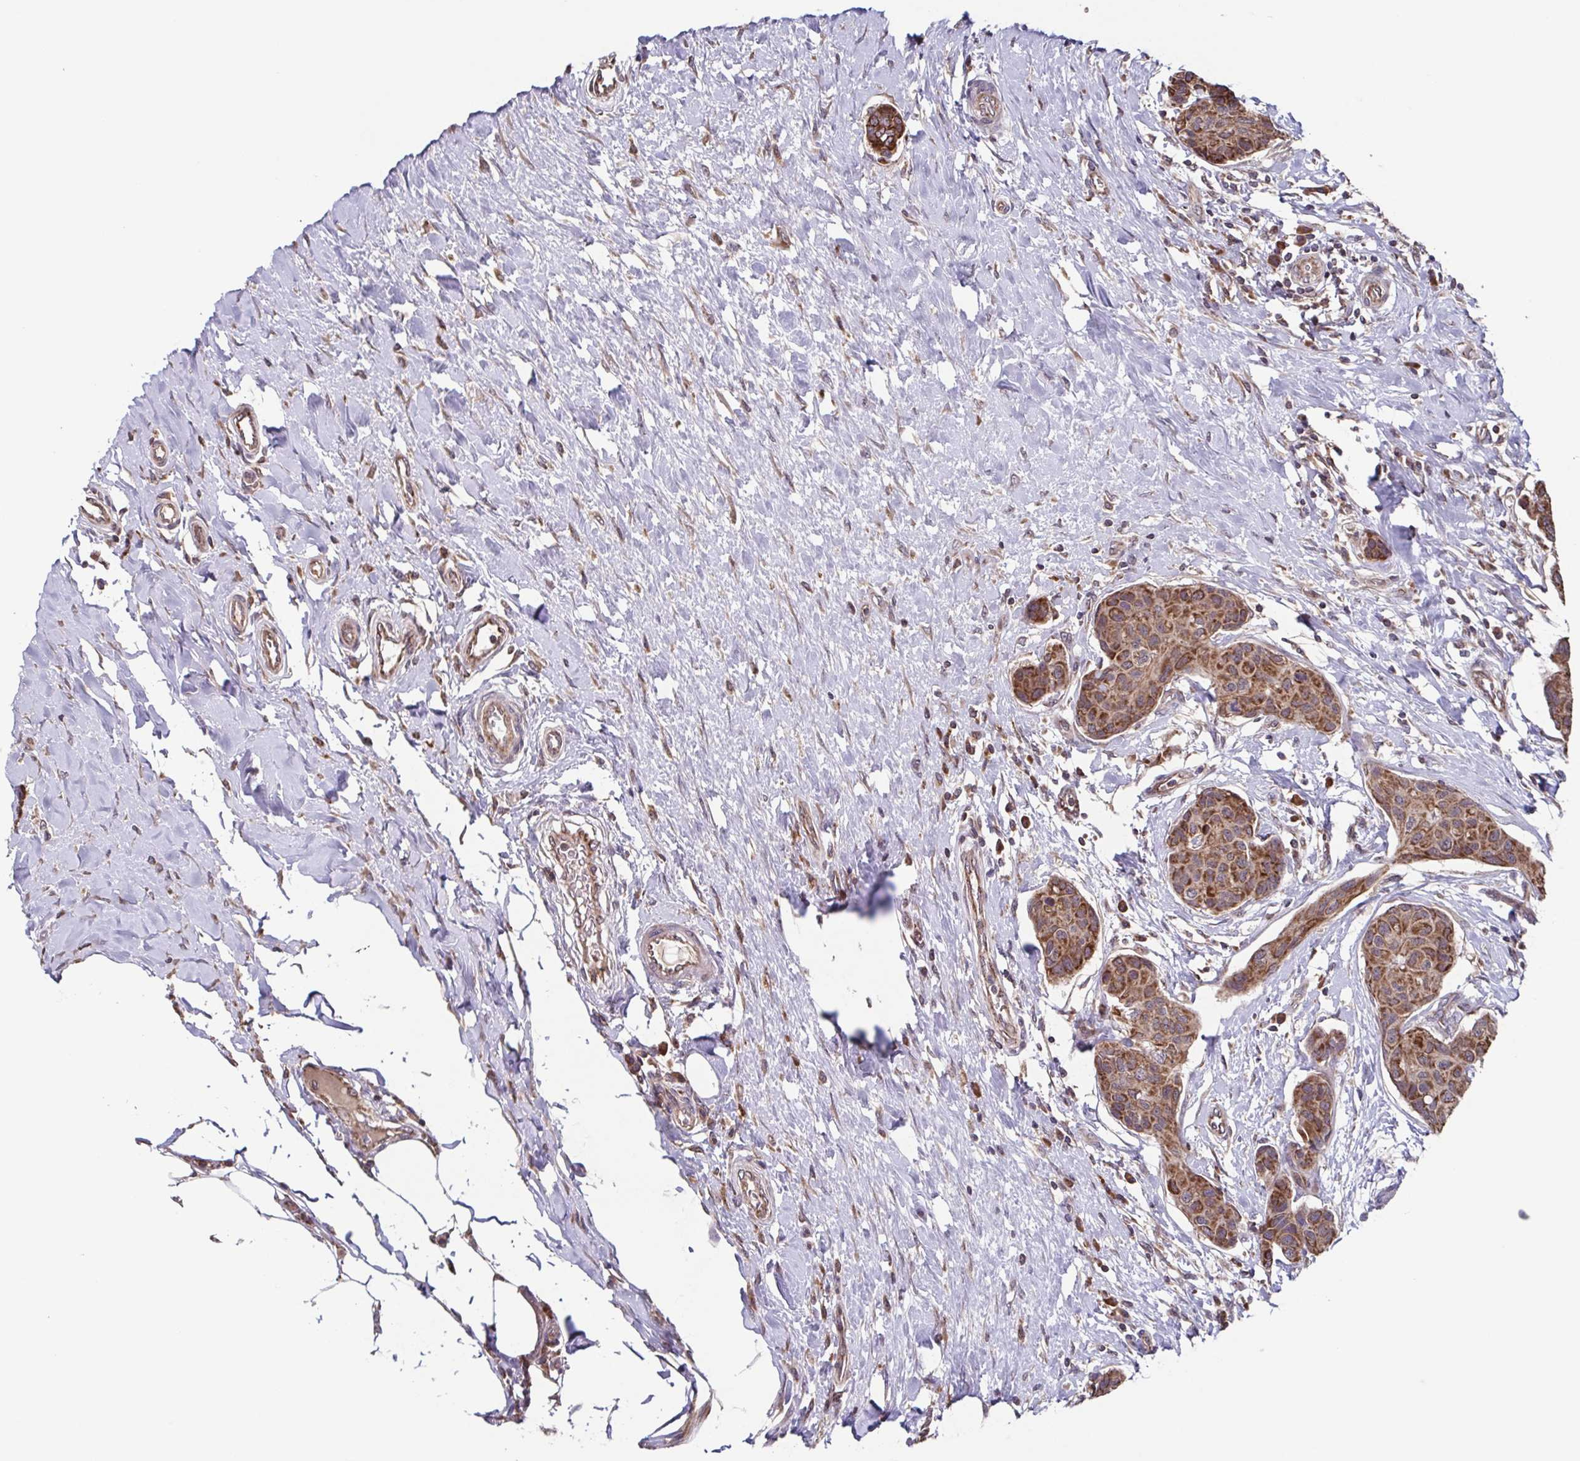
{"staining": {"intensity": "strong", "quantity": ">75%", "location": "cytoplasmic/membranous"}, "tissue": "breast cancer", "cell_type": "Tumor cells", "image_type": "cancer", "snomed": [{"axis": "morphology", "description": "Duct carcinoma"}, {"axis": "topography", "description": "Breast"}], "caption": "Immunohistochemical staining of breast intraductal carcinoma exhibits high levels of strong cytoplasmic/membranous protein expression in about >75% of tumor cells. (DAB IHC, brown staining for protein, blue staining for nuclei).", "gene": "TTC19", "patient": {"sex": "female", "age": 80}}